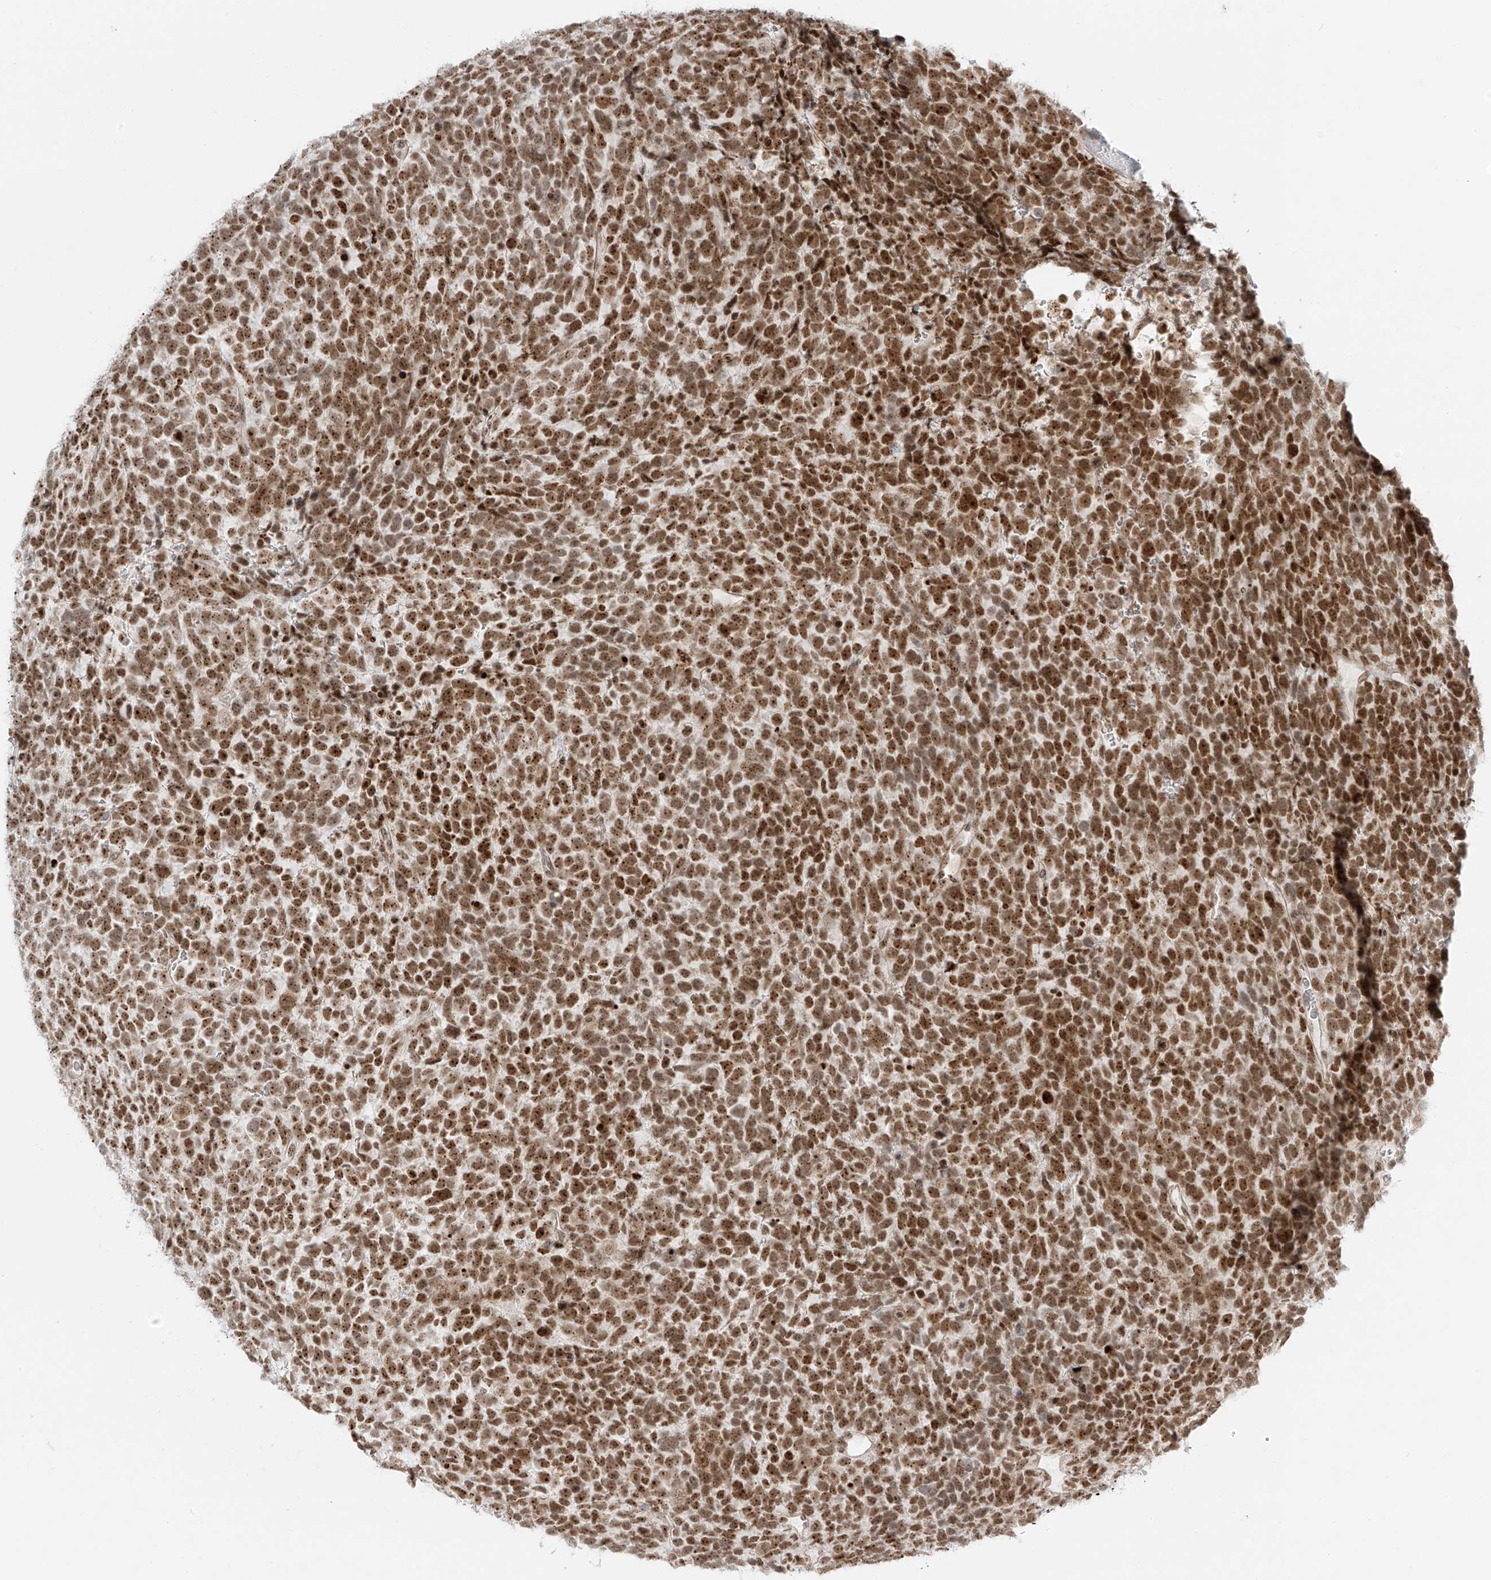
{"staining": {"intensity": "moderate", "quantity": ">75%", "location": "cytoplasmic/membranous,nuclear"}, "tissue": "urothelial cancer", "cell_type": "Tumor cells", "image_type": "cancer", "snomed": [{"axis": "morphology", "description": "Urothelial carcinoma, High grade"}, {"axis": "topography", "description": "Urinary bladder"}], "caption": "There is medium levels of moderate cytoplasmic/membranous and nuclear expression in tumor cells of high-grade urothelial carcinoma, as demonstrated by immunohistochemical staining (brown color).", "gene": "ZNF512", "patient": {"sex": "female", "age": 82}}